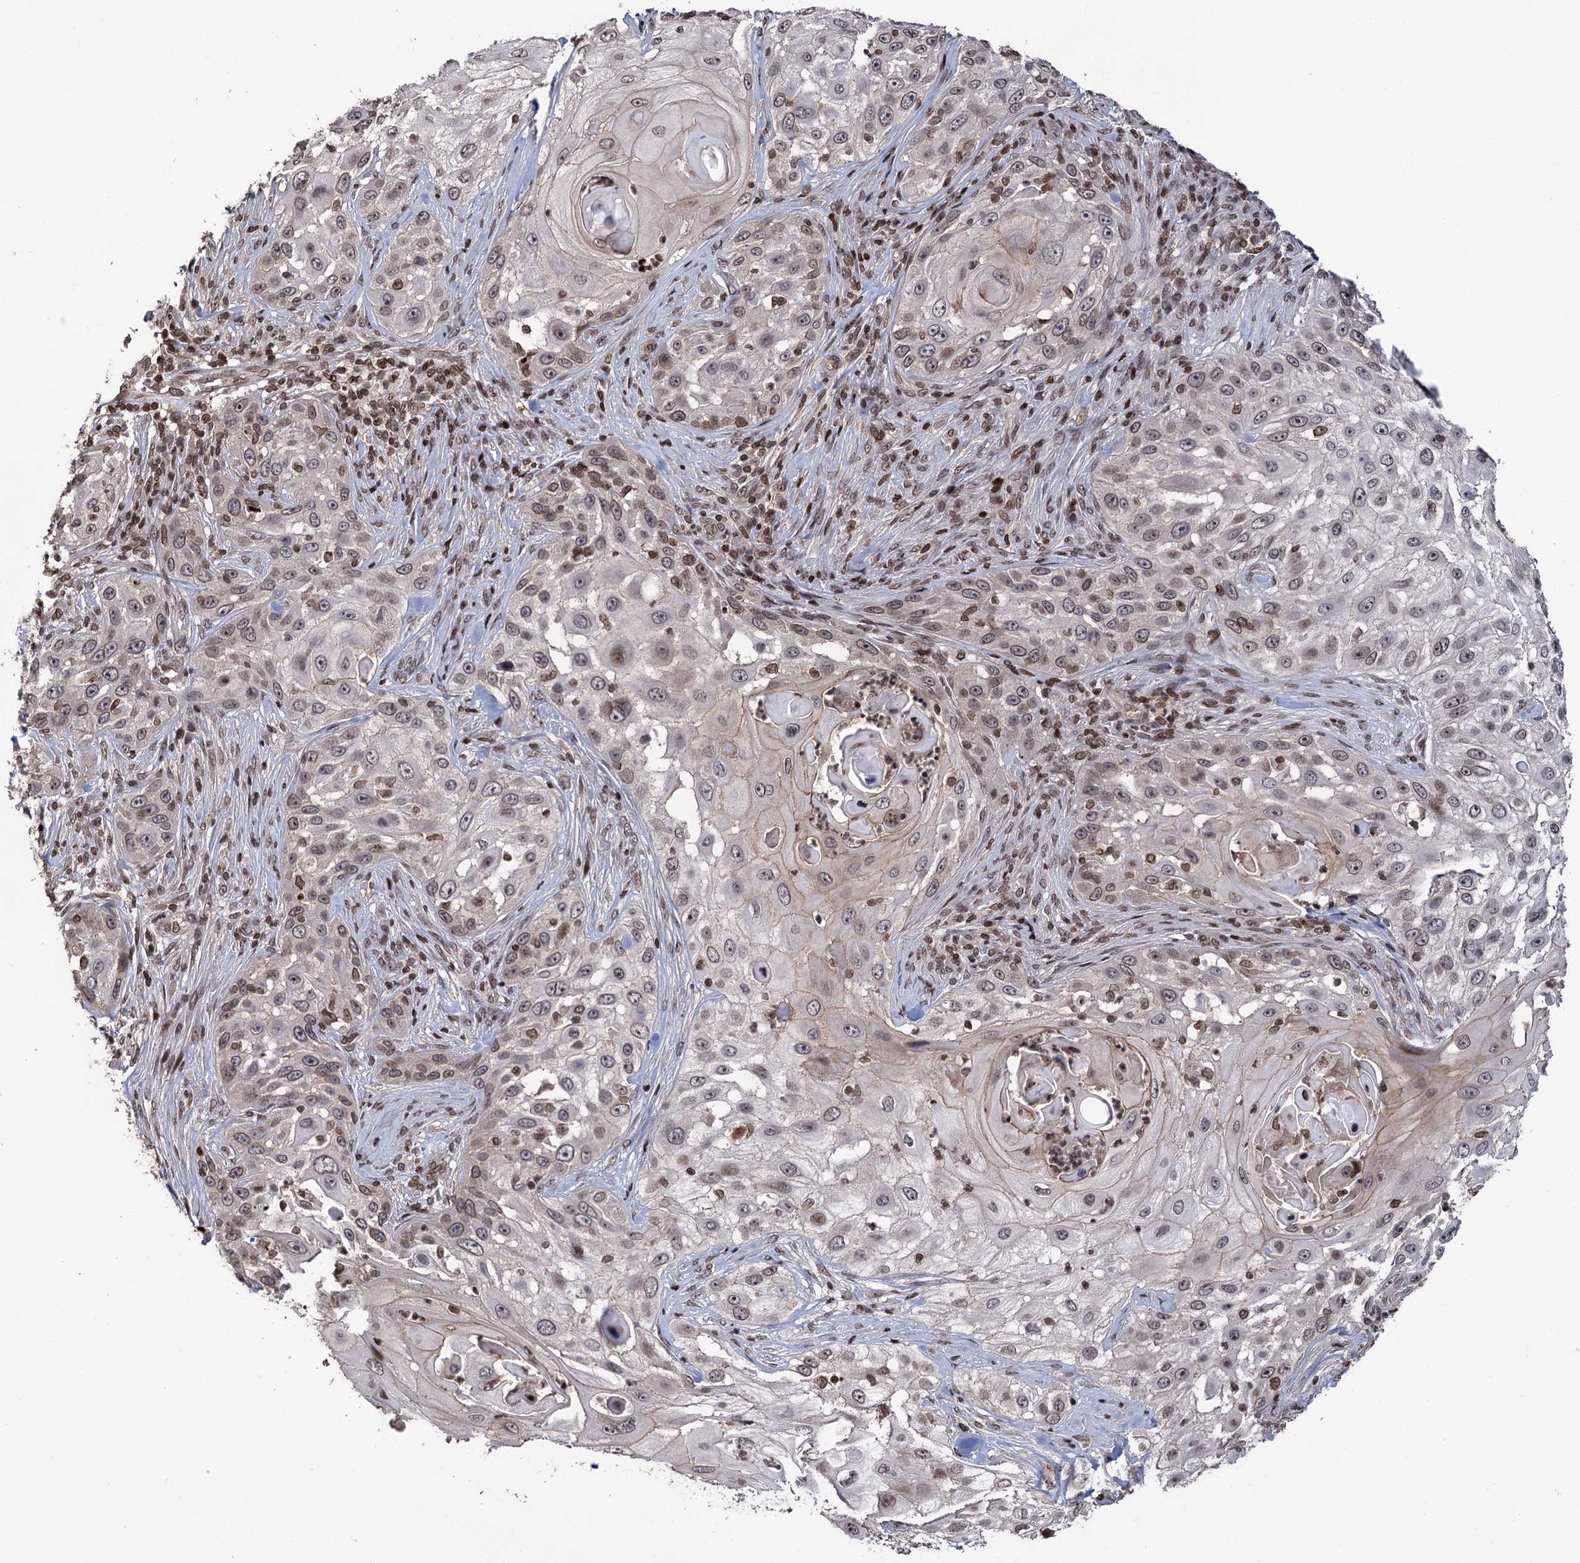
{"staining": {"intensity": "weak", "quantity": "25%-75%", "location": "nuclear"}, "tissue": "skin cancer", "cell_type": "Tumor cells", "image_type": "cancer", "snomed": [{"axis": "morphology", "description": "Squamous cell carcinoma, NOS"}, {"axis": "topography", "description": "Skin"}], "caption": "Skin squamous cell carcinoma stained for a protein displays weak nuclear positivity in tumor cells. The protein is stained brown, and the nuclei are stained in blue (DAB IHC with brightfield microscopy, high magnification).", "gene": "CCDC77", "patient": {"sex": "female", "age": 44}}